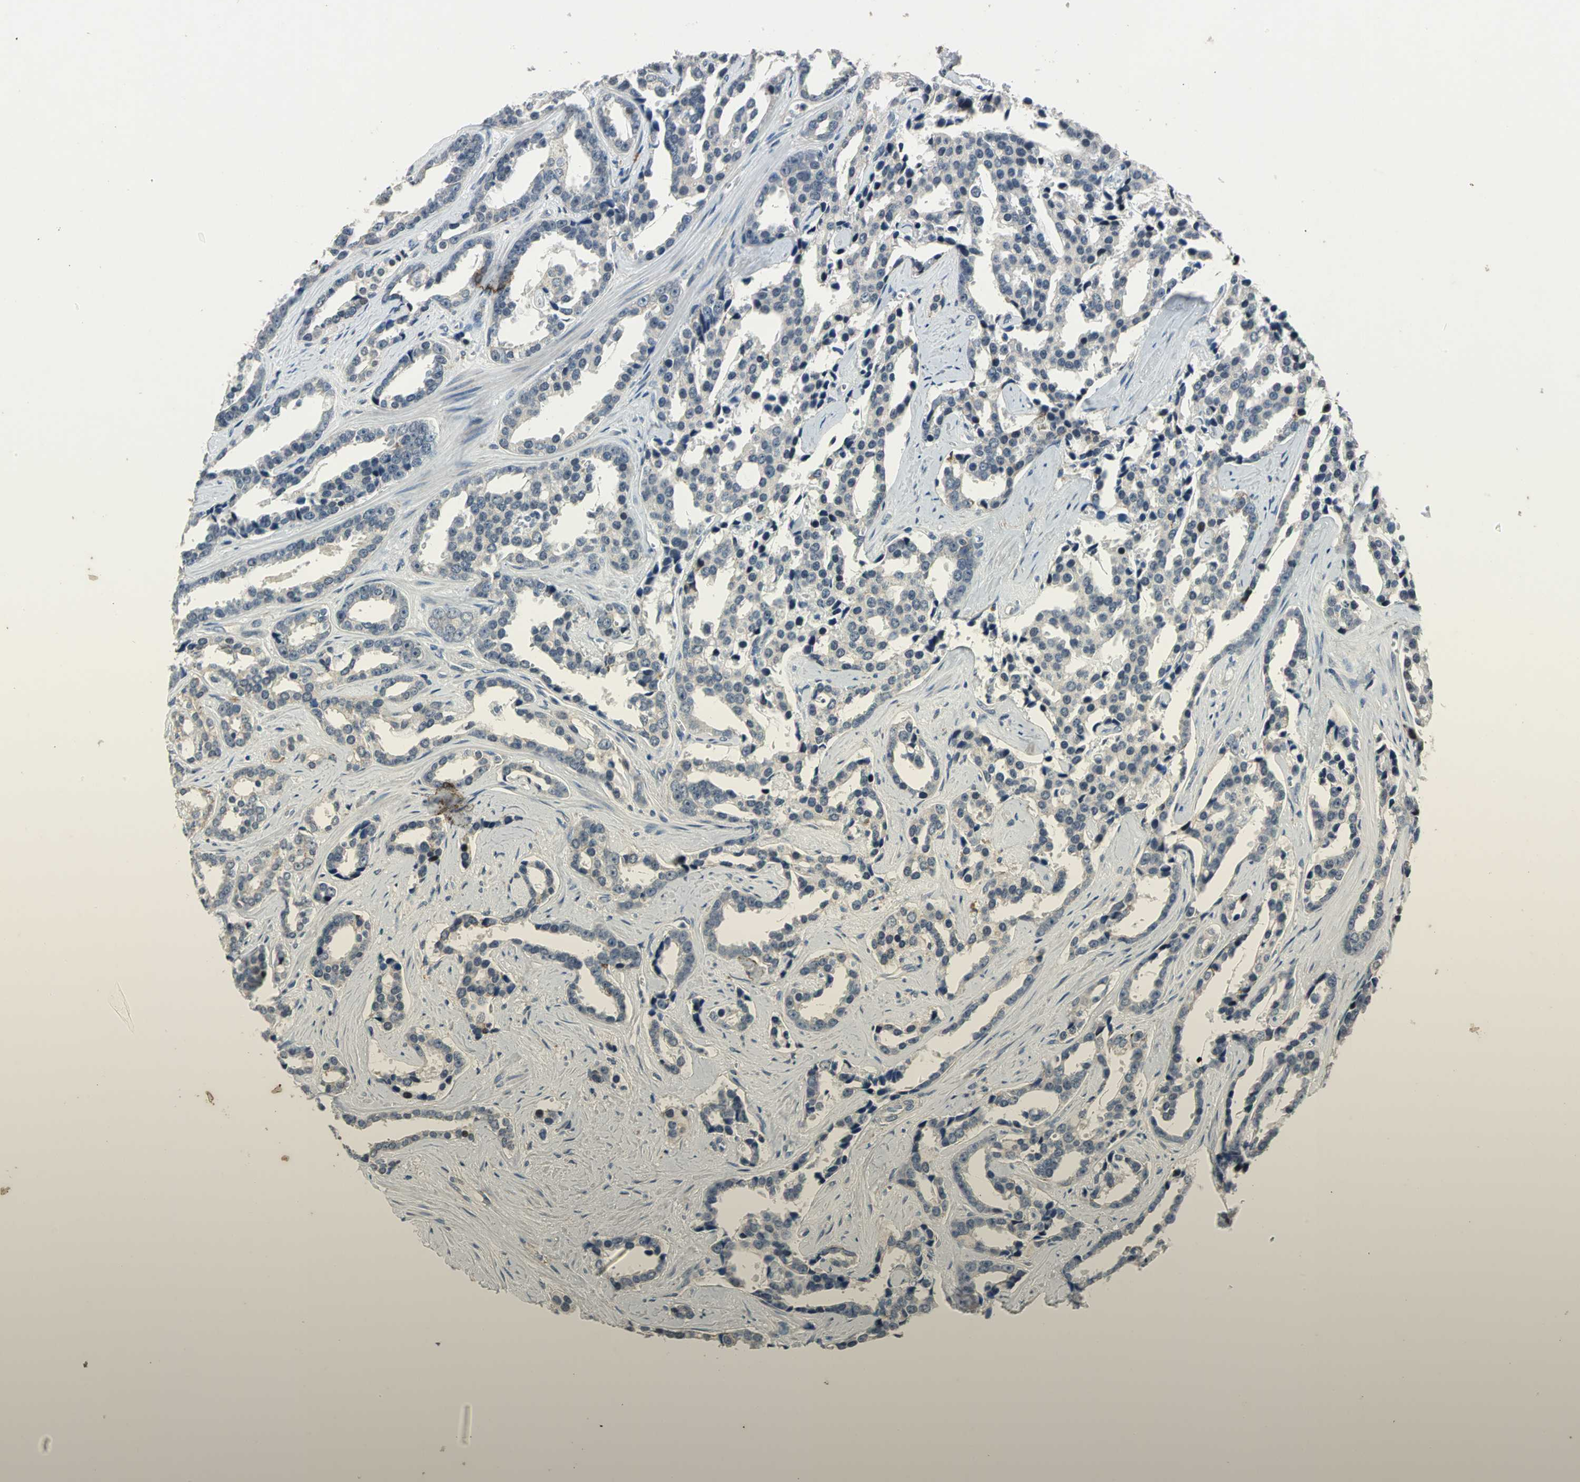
{"staining": {"intensity": "weak", "quantity": "25%-75%", "location": "cytoplasmic/membranous"}, "tissue": "prostate cancer", "cell_type": "Tumor cells", "image_type": "cancer", "snomed": [{"axis": "morphology", "description": "Adenocarcinoma, High grade"}, {"axis": "topography", "description": "Prostate"}], "caption": "Protein analysis of prostate cancer tissue displays weak cytoplasmic/membranous staining in about 25%-75% of tumor cells. (DAB = brown stain, brightfield microscopy at high magnification).", "gene": "JADE3", "patient": {"sex": "male", "age": 67}}